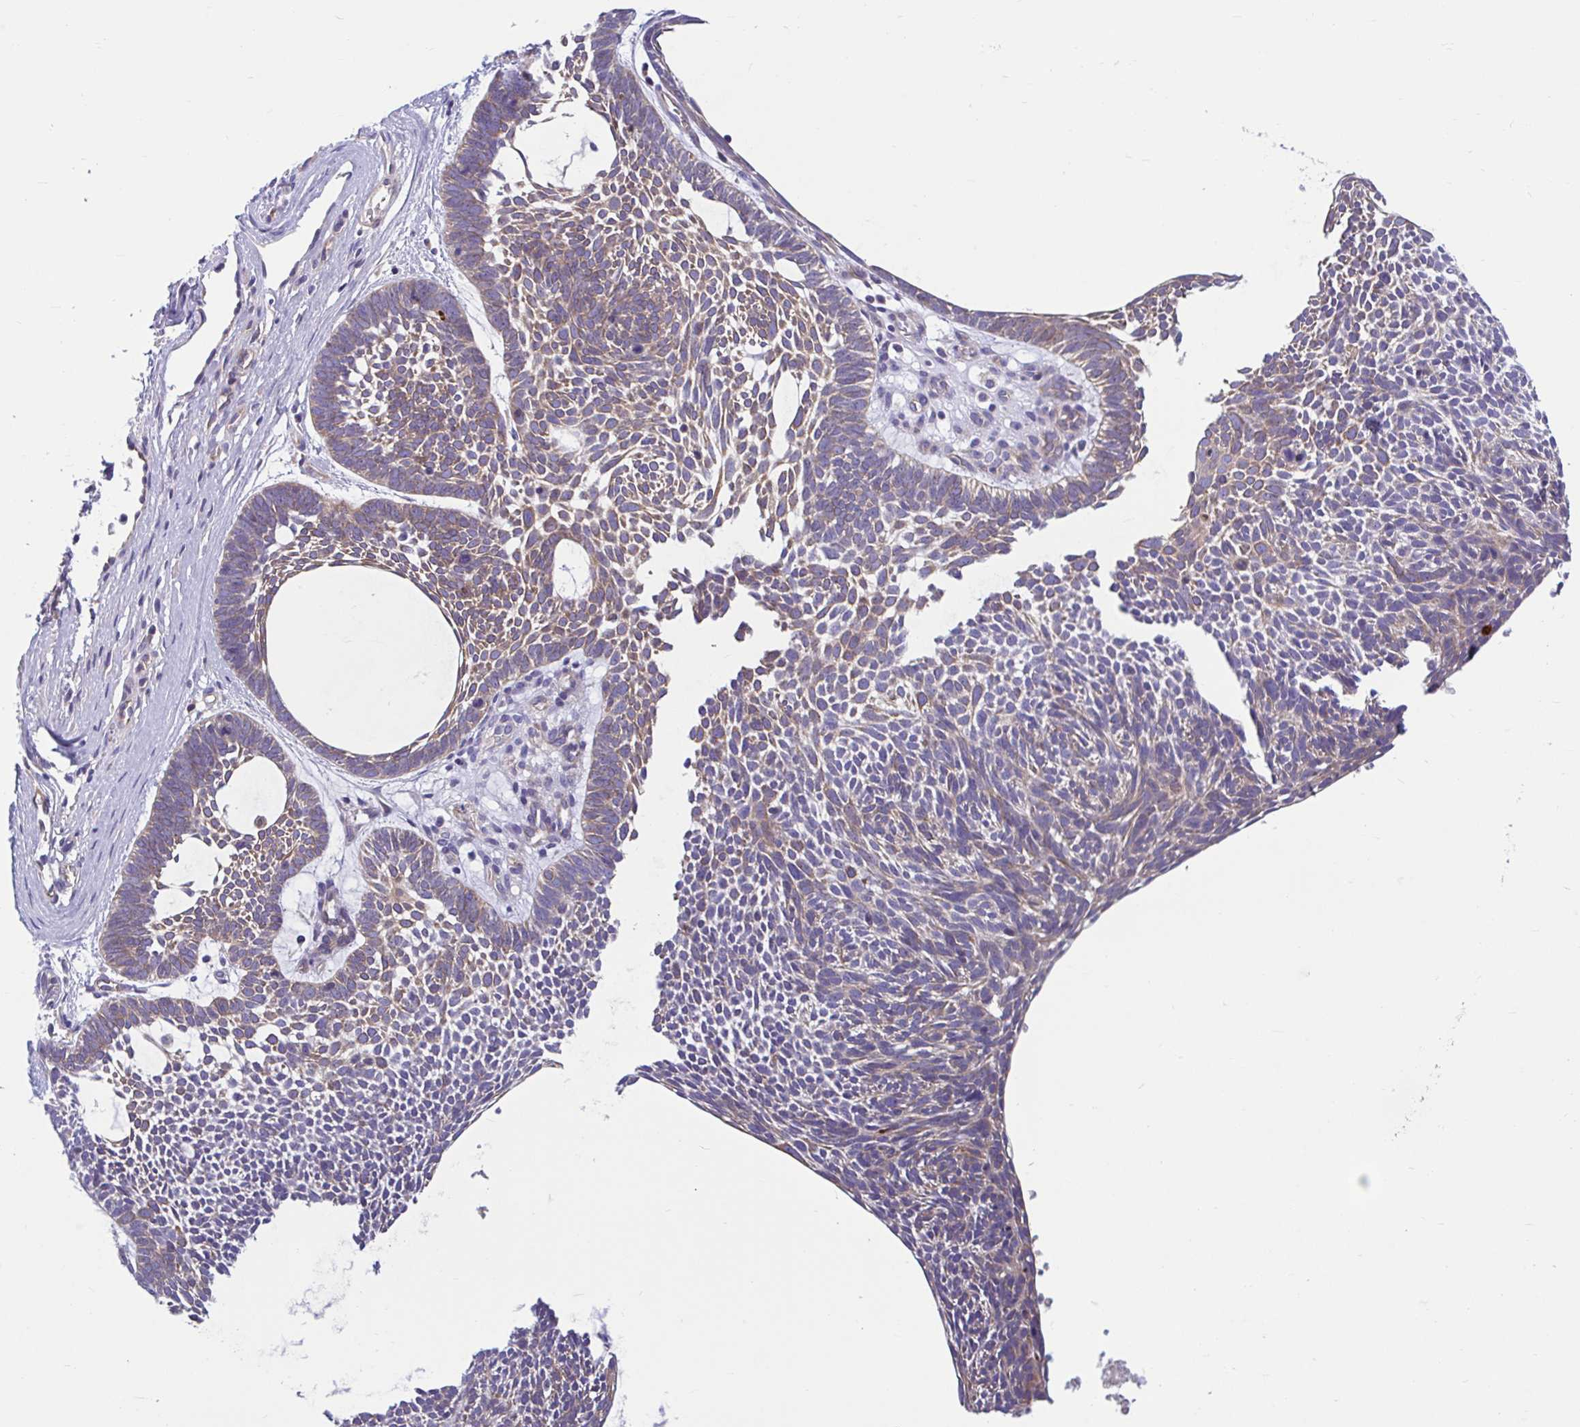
{"staining": {"intensity": "weak", "quantity": "25%-75%", "location": "cytoplasmic/membranous"}, "tissue": "skin cancer", "cell_type": "Tumor cells", "image_type": "cancer", "snomed": [{"axis": "morphology", "description": "Basal cell carcinoma"}, {"axis": "topography", "description": "Skin"}, {"axis": "topography", "description": "Skin of face"}], "caption": "The image exhibits staining of skin basal cell carcinoma, revealing weak cytoplasmic/membranous protein expression (brown color) within tumor cells.", "gene": "WBP1", "patient": {"sex": "male", "age": 83}}